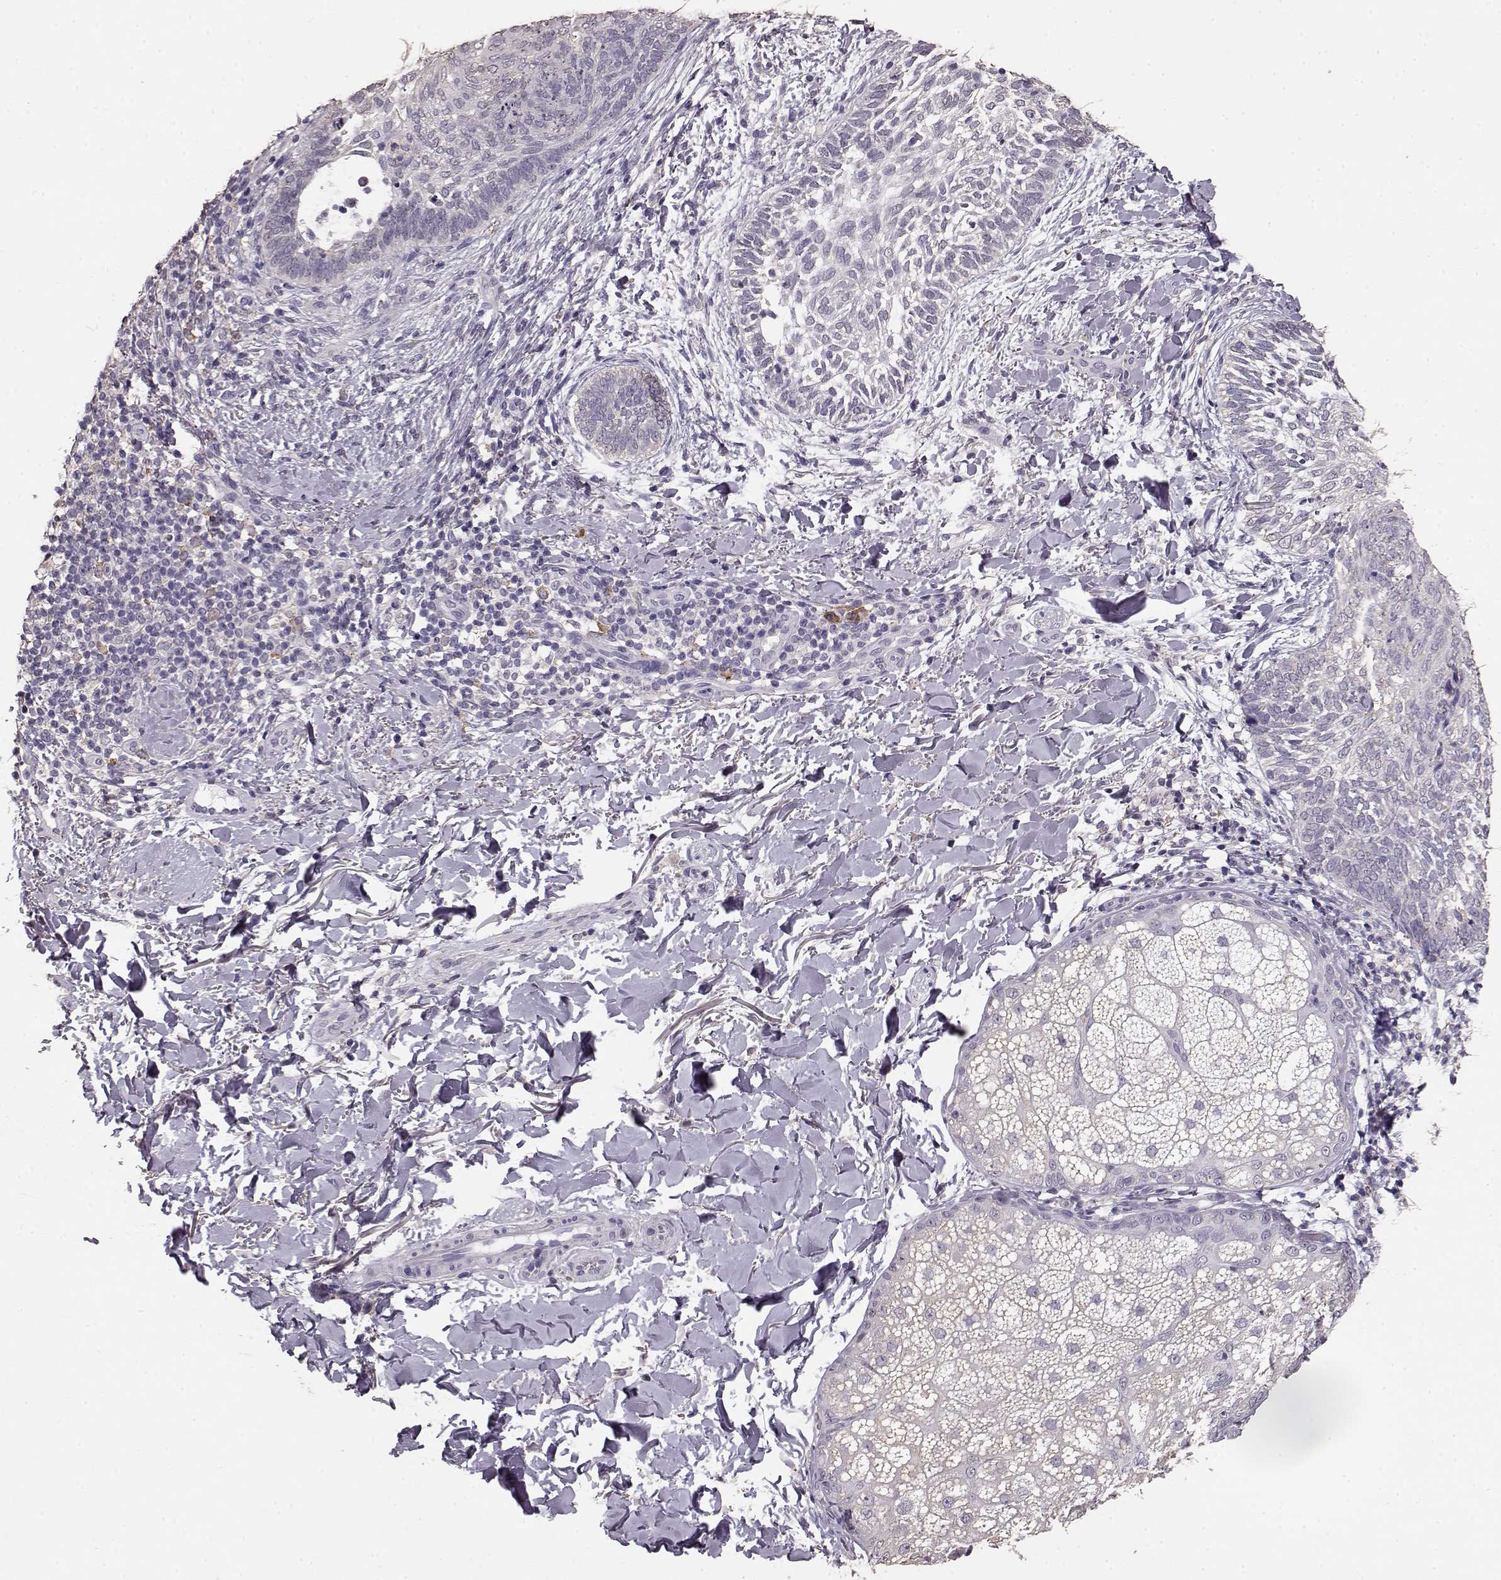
{"staining": {"intensity": "negative", "quantity": "none", "location": "none"}, "tissue": "skin cancer", "cell_type": "Tumor cells", "image_type": "cancer", "snomed": [{"axis": "morphology", "description": "Normal tissue, NOS"}, {"axis": "morphology", "description": "Basal cell carcinoma"}, {"axis": "topography", "description": "Skin"}], "caption": "This is an immunohistochemistry (IHC) micrograph of skin cancer. There is no expression in tumor cells.", "gene": "GABRG3", "patient": {"sex": "male", "age": 46}}